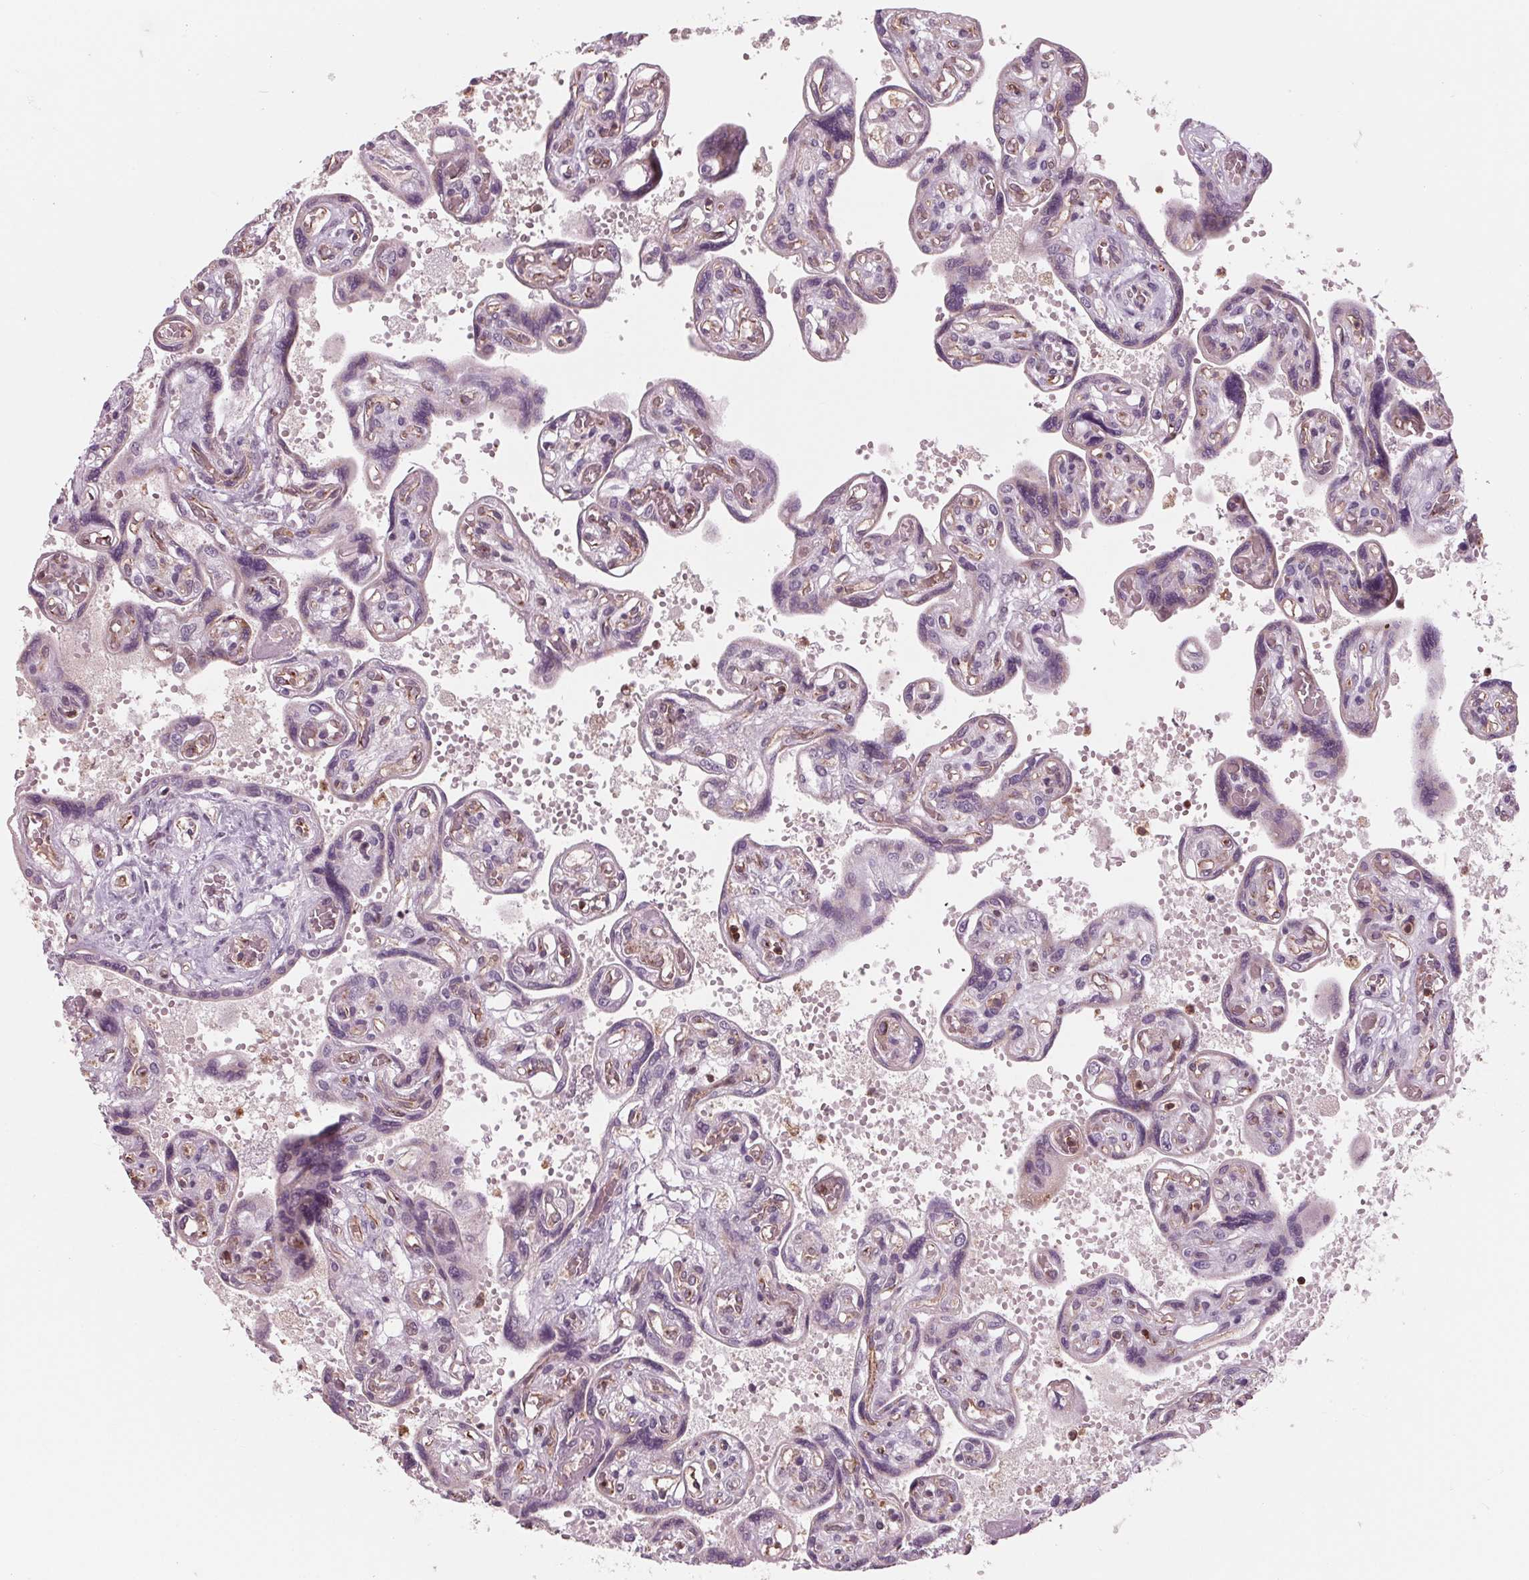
{"staining": {"intensity": "negative", "quantity": "none", "location": "none"}, "tissue": "placenta", "cell_type": "Decidual cells", "image_type": "normal", "snomed": [{"axis": "morphology", "description": "Normal tissue, NOS"}, {"axis": "topography", "description": "Placenta"}], "caption": "This image is of unremarkable placenta stained with immunohistochemistry (IHC) to label a protein in brown with the nuclei are counter-stained blue. There is no positivity in decidual cells.", "gene": "ARHGAP25", "patient": {"sex": "female", "age": 32}}